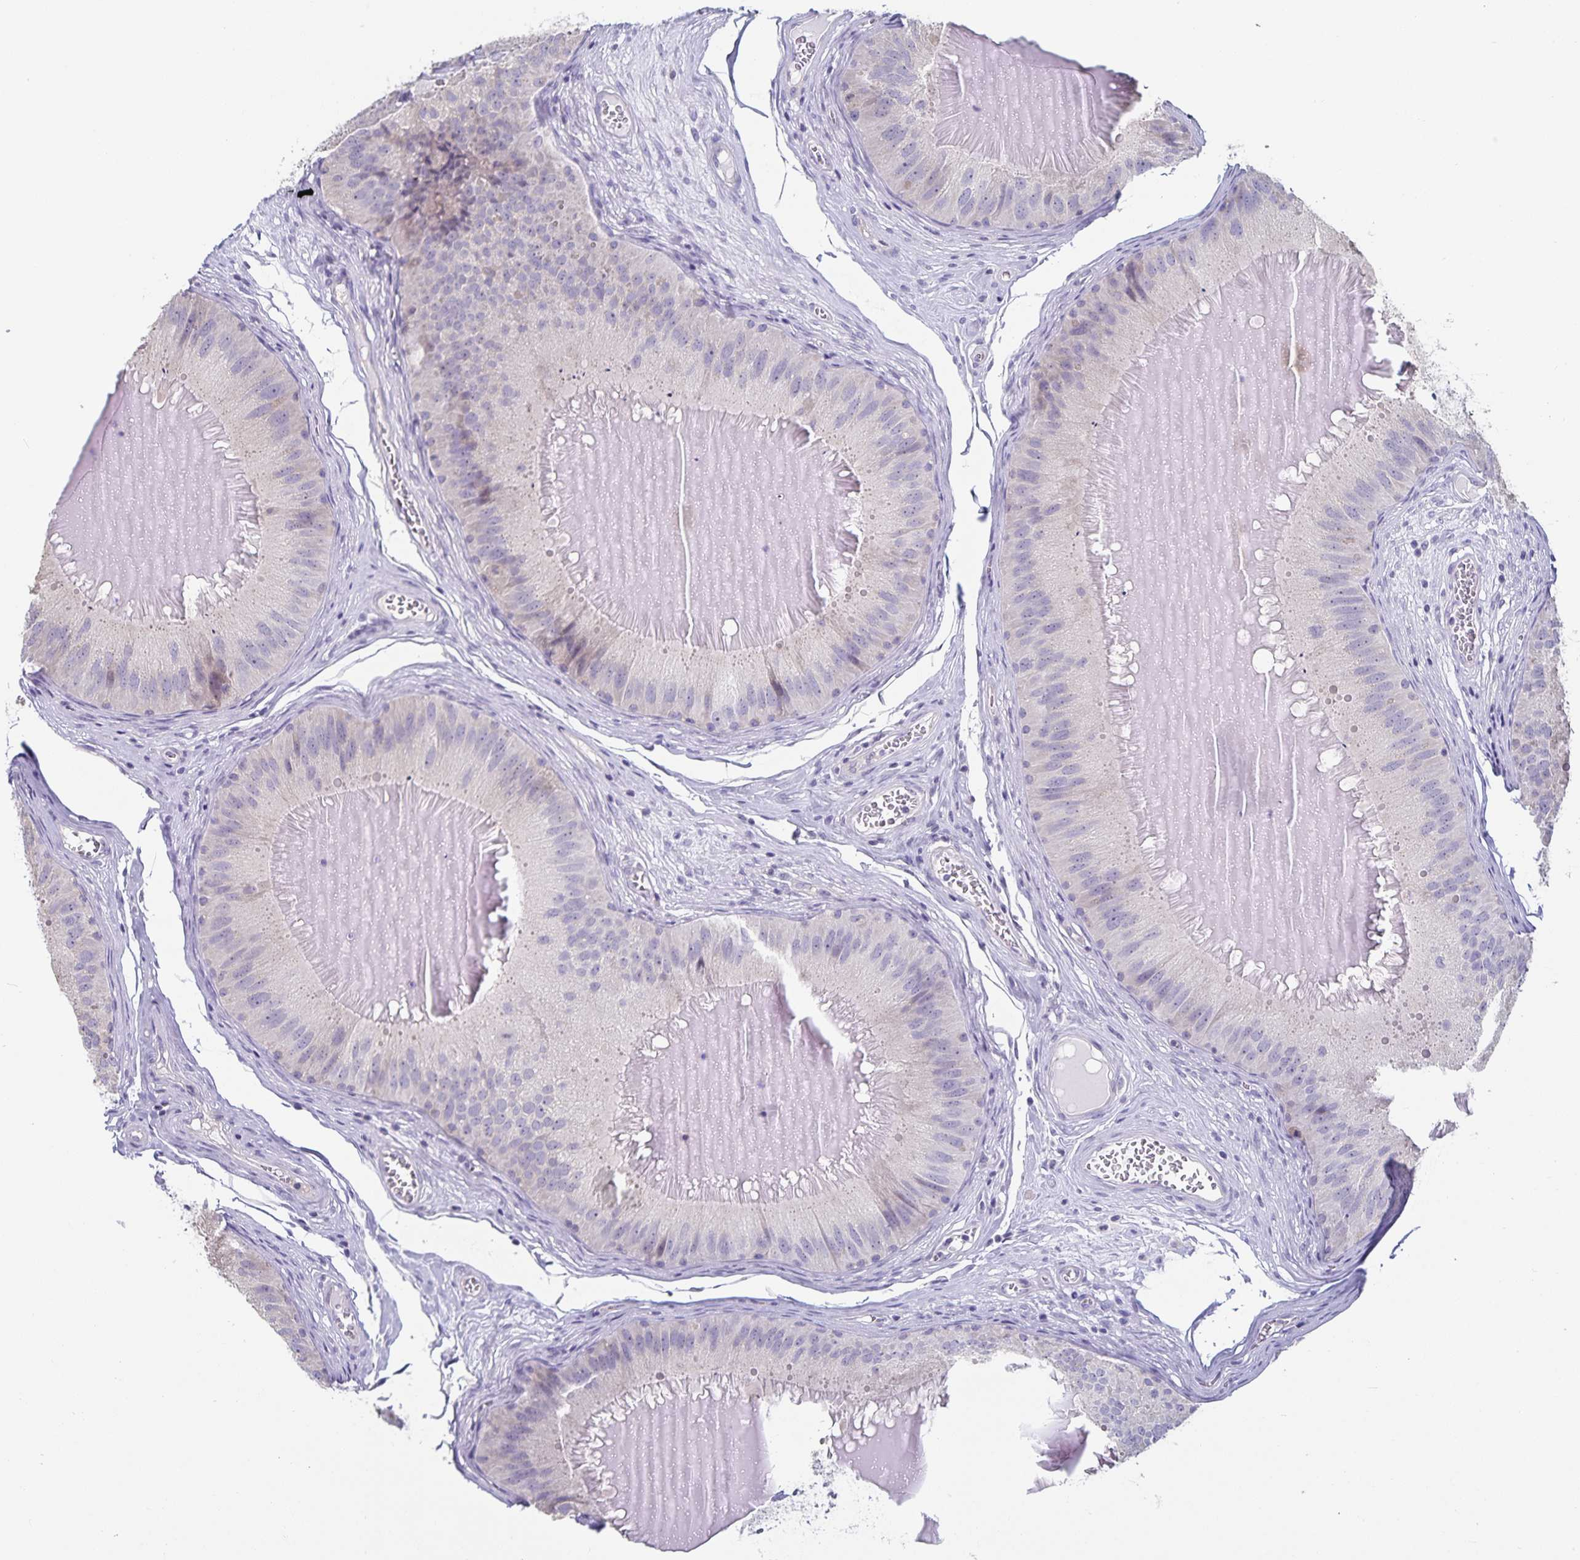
{"staining": {"intensity": "negative", "quantity": "none", "location": "none"}, "tissue": "epididymis", "cell_type": "Glandular cells", "image_type": "normal", "snomed": [{"axis": "morphology", "description": "Normal tissue, NOS"}, {"axis": "topography", "description": "Epididymis, spermatic cord, NOS"}], "caption": "Protein analysis of benign epididymis shows no significant expression in glandular cells. (DAB (3,3'-diaminobenzidine) immunohistochemistry (IHC) visualized using brightfield microscopy, high magnification).", "gene": "DNAH9", "patient": {"sex": "male", "age": 39}}